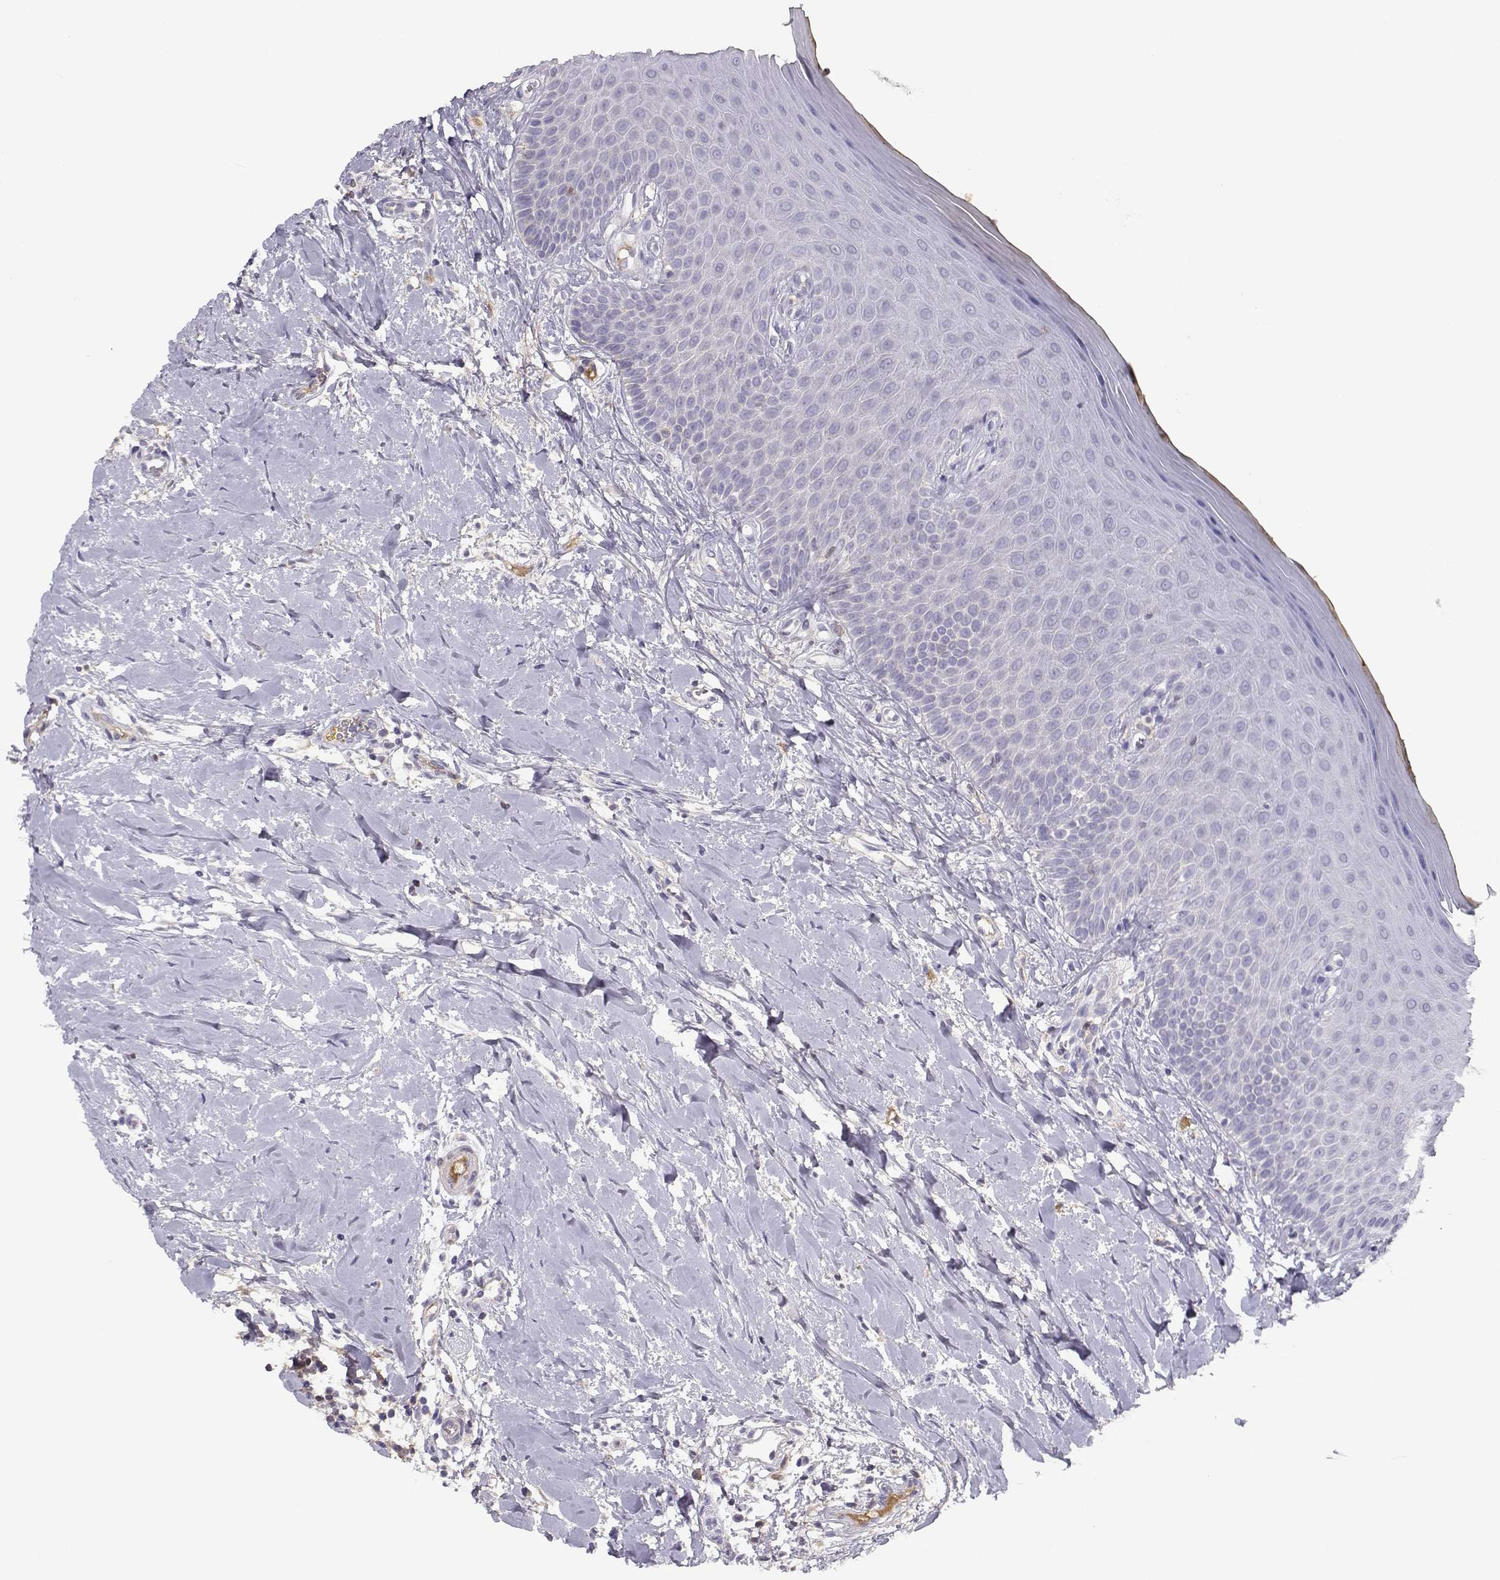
{"staining": {"intensity": "negative", "quantity": "none", "location": "none"}, "tissue": "oral mucosa", "cell_type": "Squamous epithelial cells", "image_type": "normal", "snomed": [{"axis": "morphology", "description": "Normal tissue, NOS"}, {"axis": "topography", "description": "Oral tissue"}], "caption": "An immunohistochemistry photomicrograph of unremarkable oral mucosa is shown. There is no staining in squamous epithelial cells of oral mucosa.", "gene": "SLCO6A1", "patient": {"sex": "female", "age": 43}}